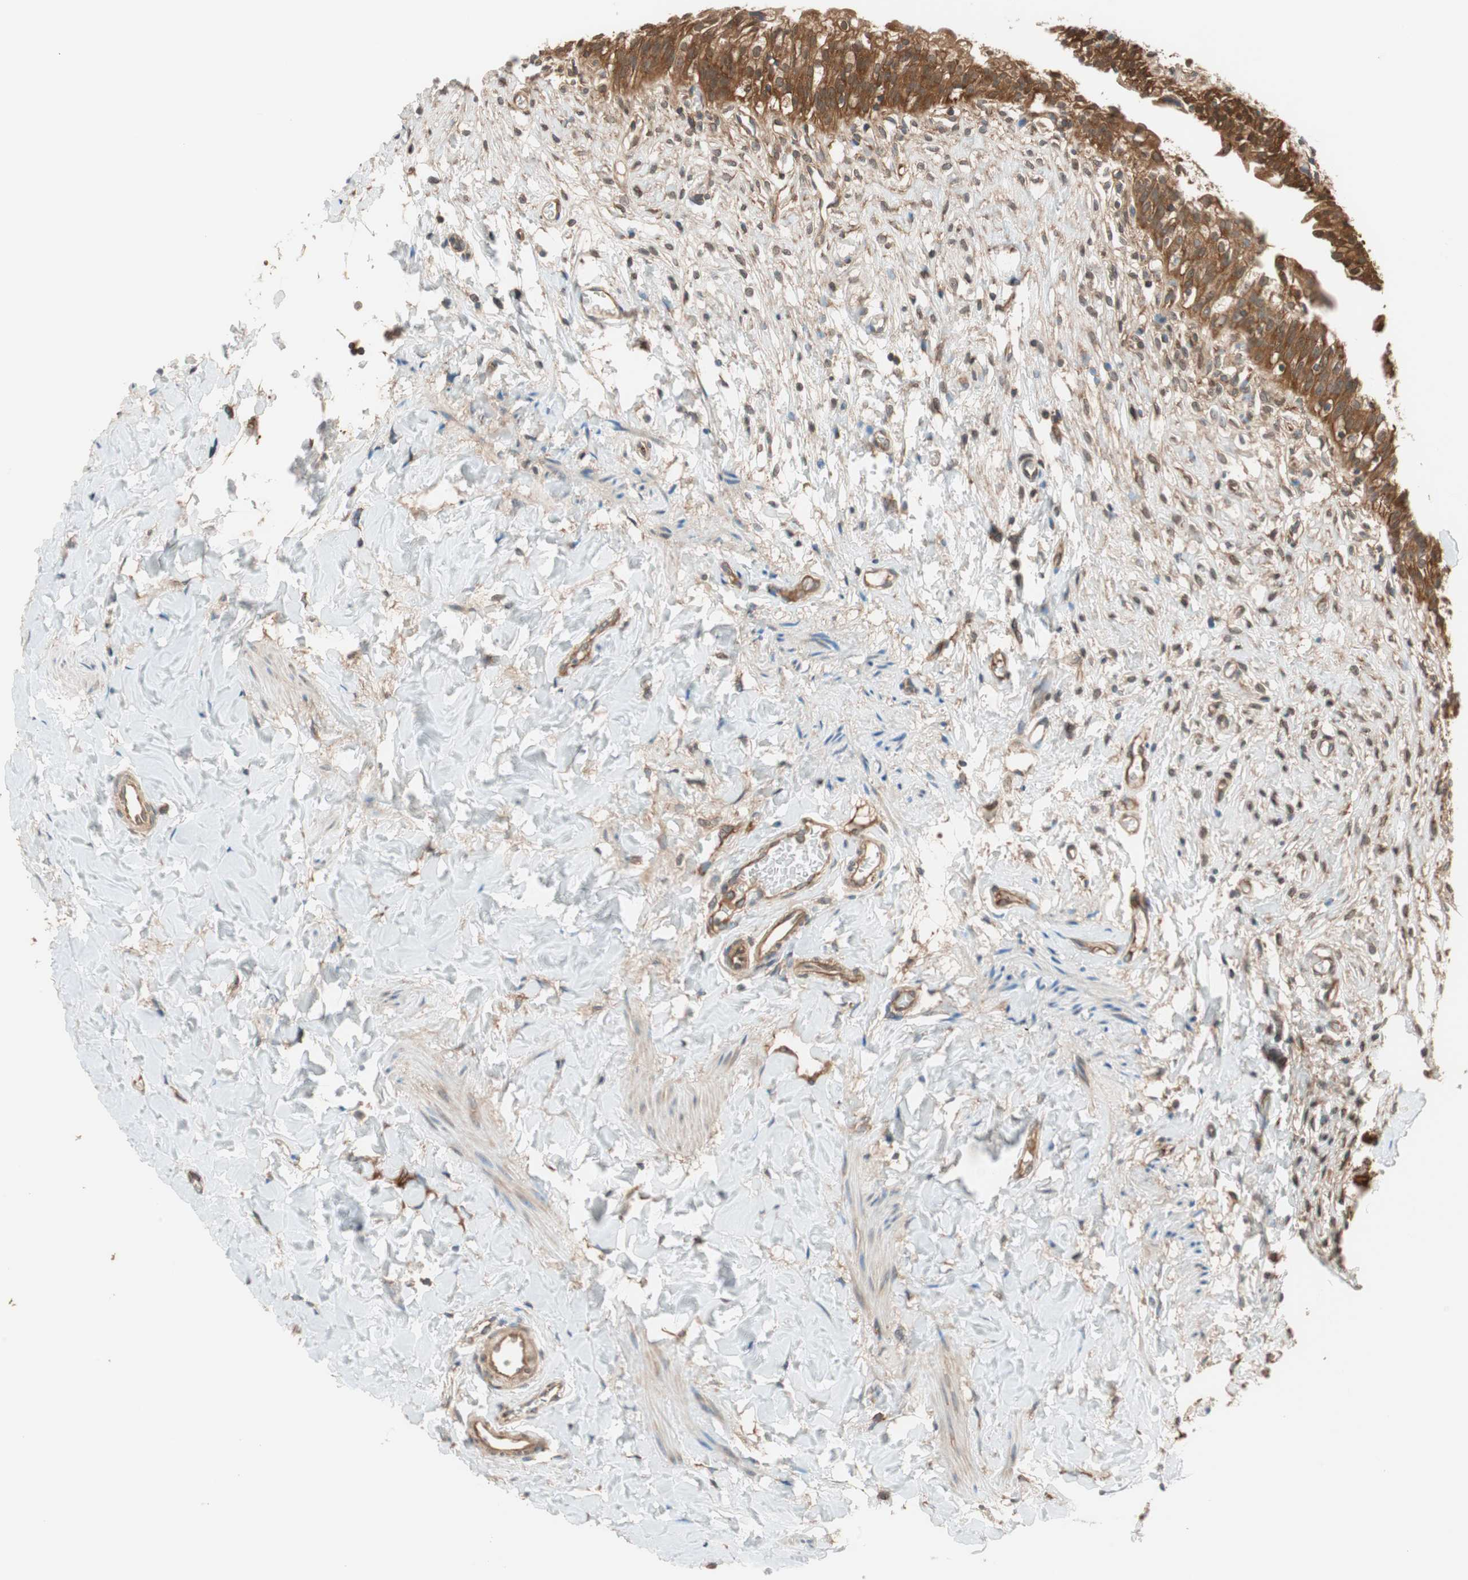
{"staining": {"intensity": "strong", "quantity": ">75%", "location": "cytoplasmic/membranous"}, "tissue": "urinary bladder", "cell_type": "Urothelial cells", "image_type": "normal", "snomed": [{"axis": "morphology", "description": "Normal tissue, NOS"}, {"axis": "morphology", "description": "Inflammation, NOS"}, {"axis": "topography", "description": "Urinary bladder"}], "caption": "Brown immunohistochemical staining in unremarkable human urinary bladder displays strong cytoplasmic/membranous expression in about >75% of urothelial cells.", "gene": "WASL", "patient": {"sex": "female", "age": 80}}